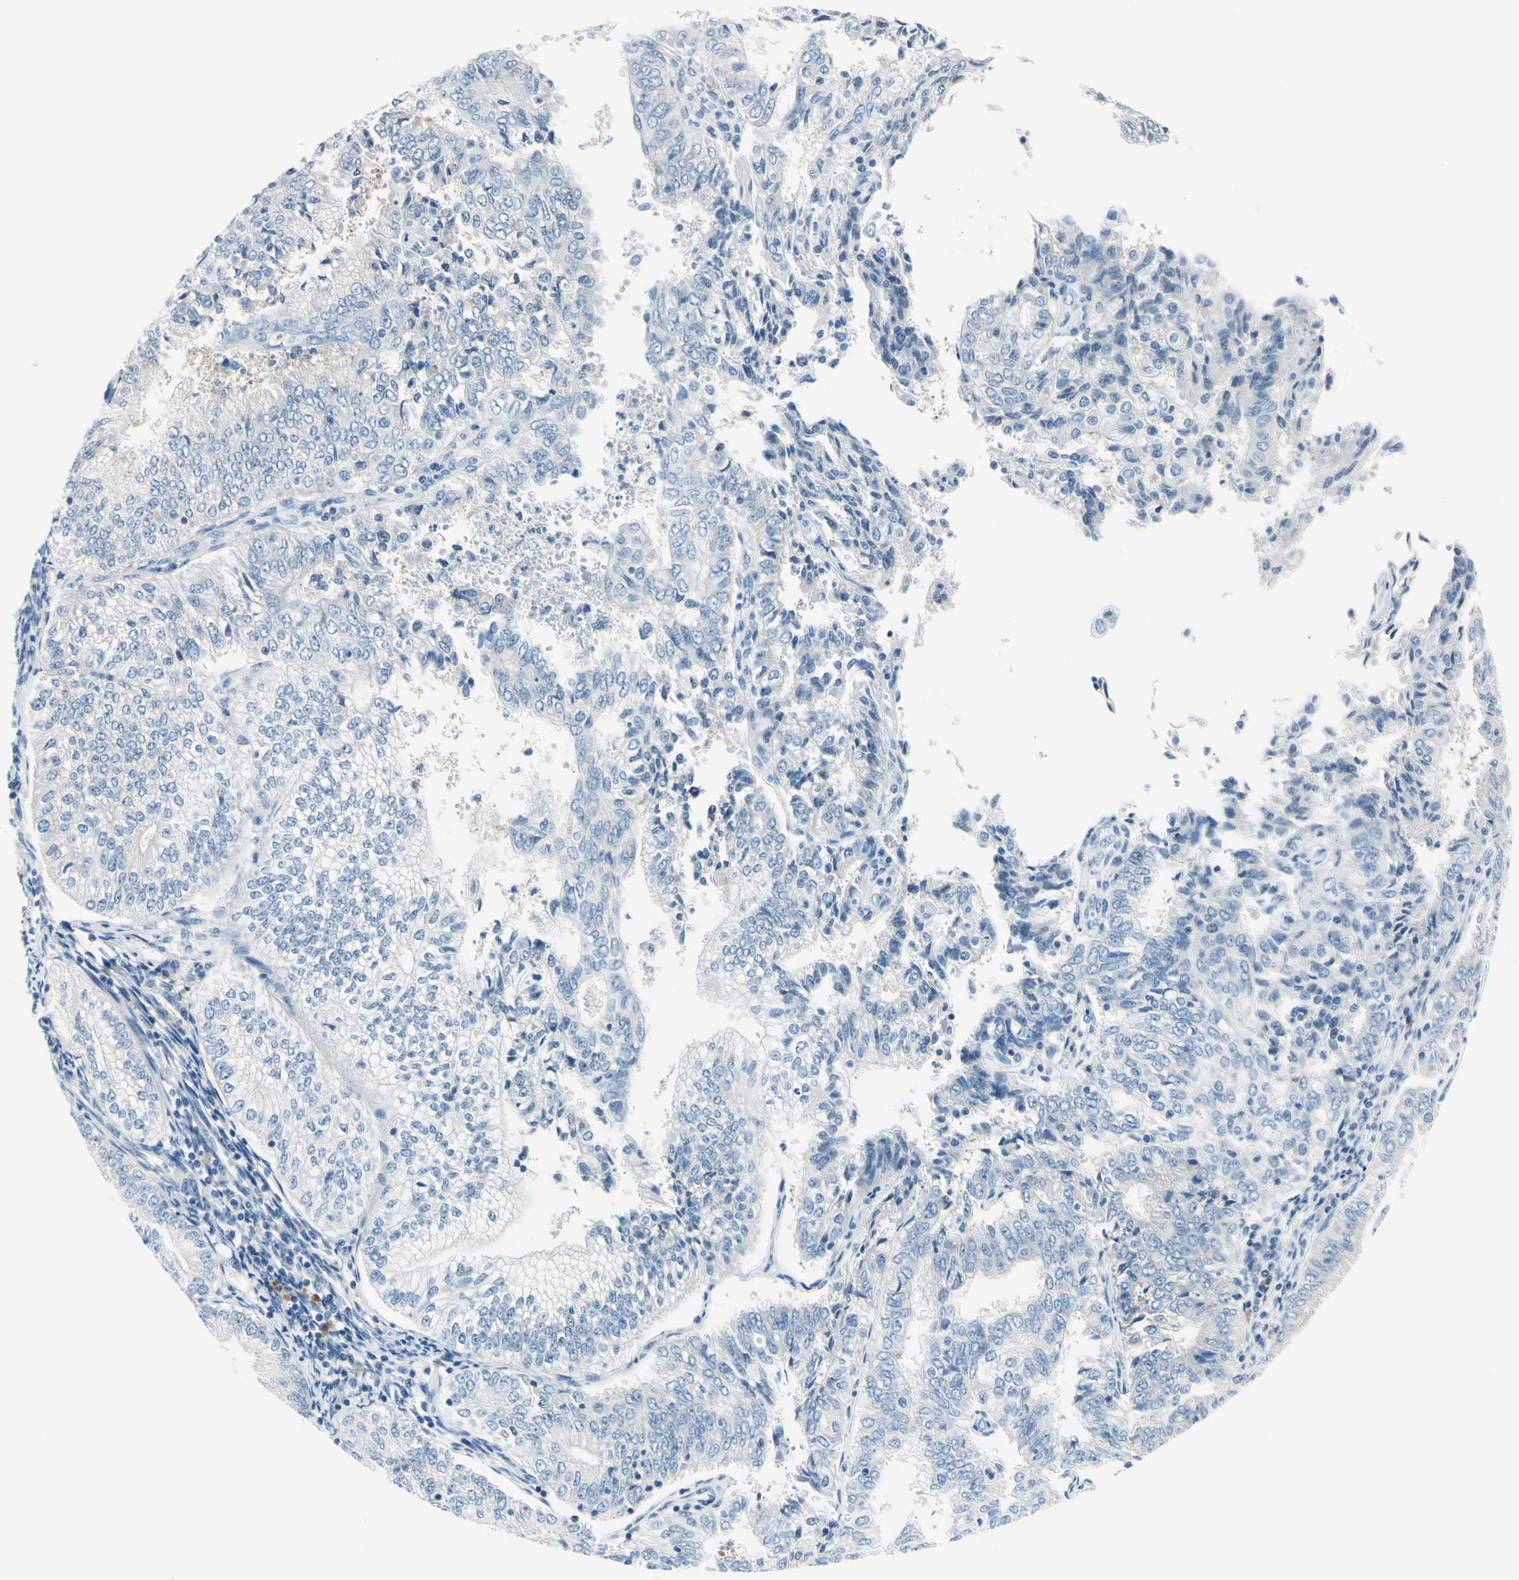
{"staining": {"intensity": "negative", "quantity": "none", "location": "none"}, "tissue": "endometrial cancer", "cell_type": "Tumor cells", "image_type": "cancer", "snomed": [{"axis": "morphology", "description": "Adenocarcinoma, NOS"}, {"axis": "topography", "description": "Endometrium"}], "caption": "Human adenocarcinoma (endometrial) stained for a protein using IHC reveals no positivity in tumor cells.", "gene": "PEBP1", "patient": {"sex": "female", "age": 69}}